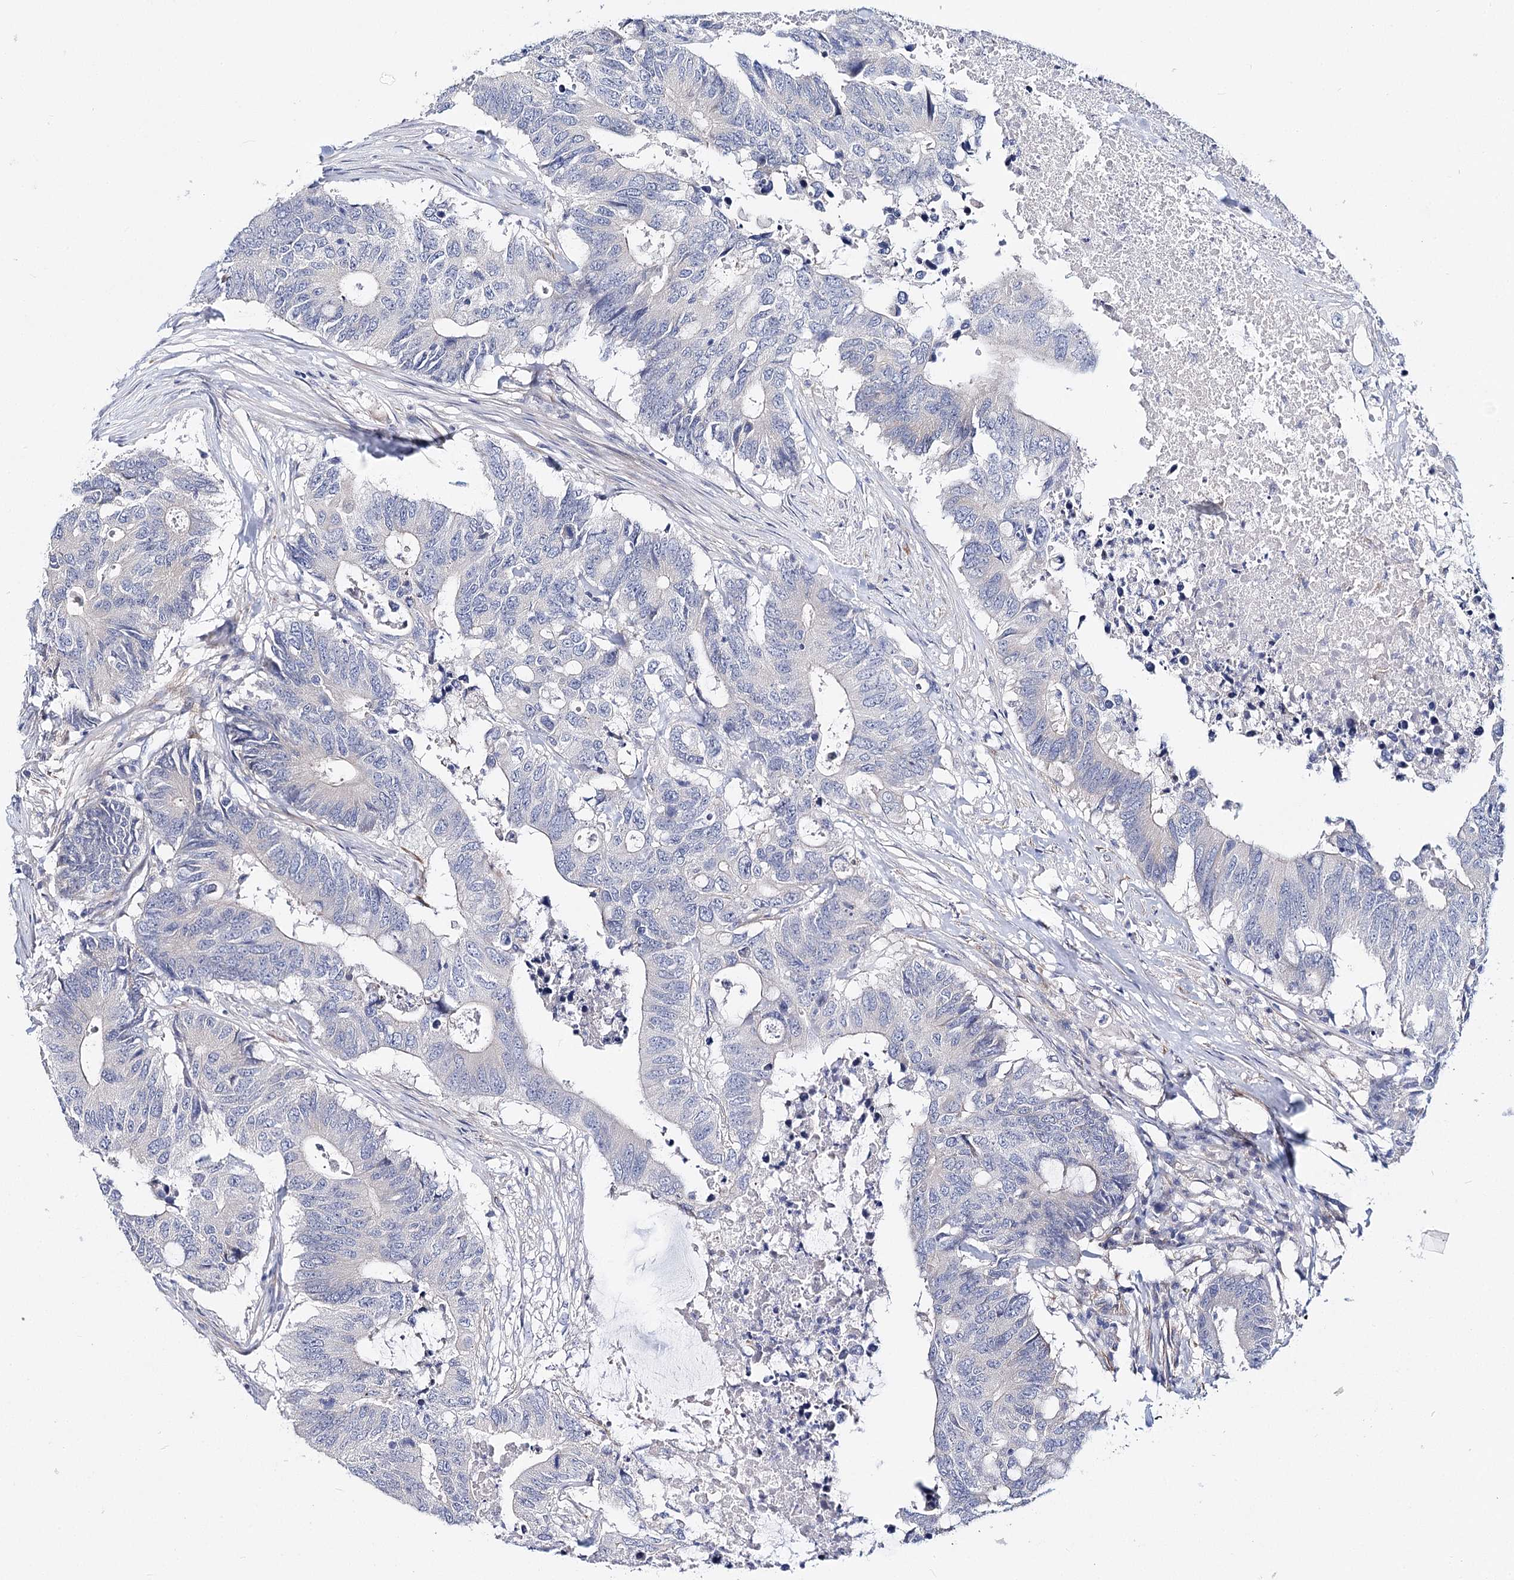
{"staining": {"intensity": "negative", "quantity": "none", "location": "none"}, "tissue": "colorectal cancer", "cell_type": "Tumor cells", "image_type": "cancer", "snomed": [{"axis": "morphology", "description": "Adenocarcinoma, NOS"}, {"axis": "topography", "description": "Colon"}], "caption": "Histopathology image shows no significant protein staining in tumor cells of adenocarcinoma (colorectal). (Stains: DAB (3,3'-diaminobenzidine) IHC with hematoxylin counter stain, Microscopy: brightfield microscopy at high magnification).", "gene": "TEX12", "patient": {"sex": "male", "age": 71}}